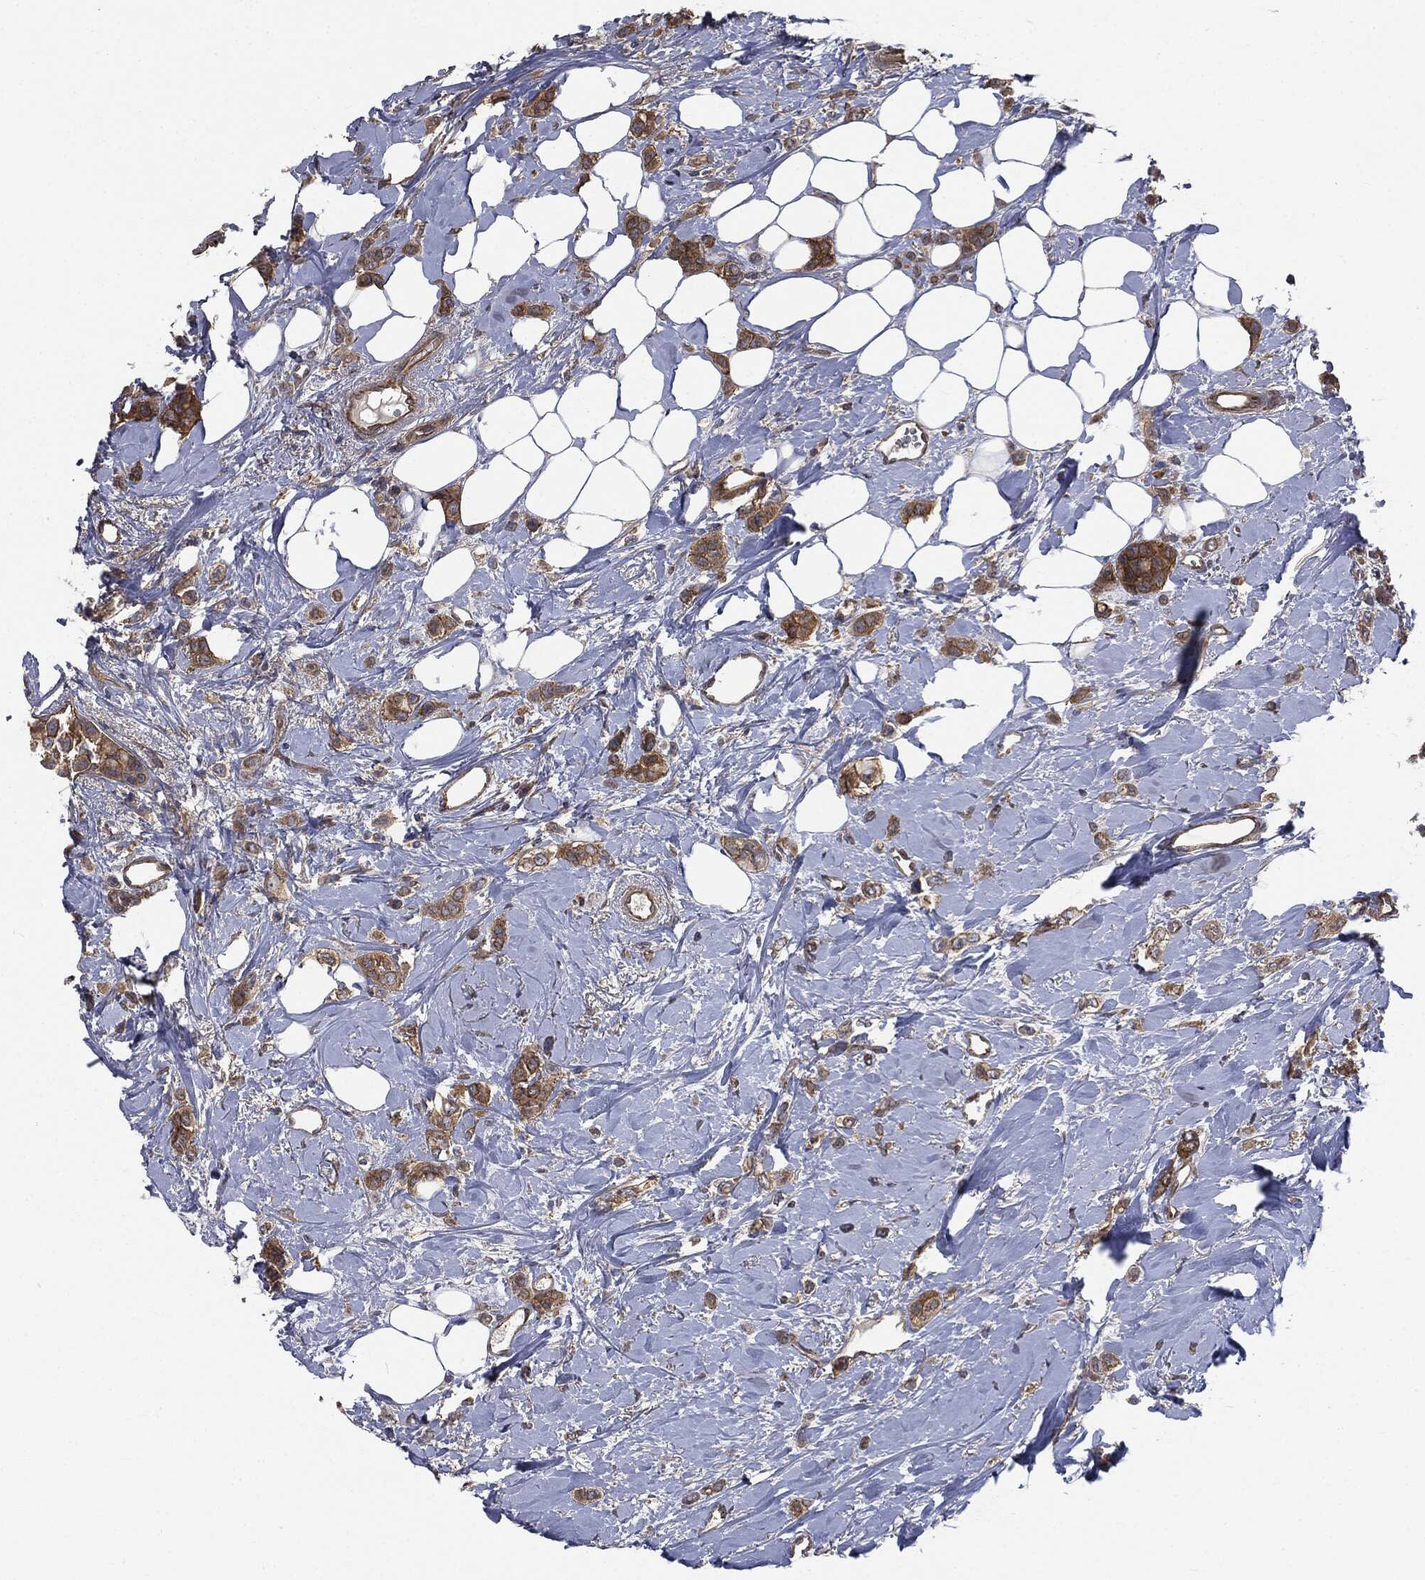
{"staining": {"intensity": "strong", "quantity": ">75%", "location": "cytoplasmic/membranous"}, "tissue": "breast cancer", "cell_type": "Tumor cells", "image_type": "cancer", "snomed": [{"axis": "morphology", "description": "Lobular carcinoma"}, {"axis": "topography", "description": "Breast"}], "caption": "This is a photomicrograph of immunohistochemistry staining of breast lobular carcinoma, which shows strong expression in the cytoplasmic/membranous of tumor cells.", "gene": "EPS15L1", "patient": {"sex": "female", "age": 66}}